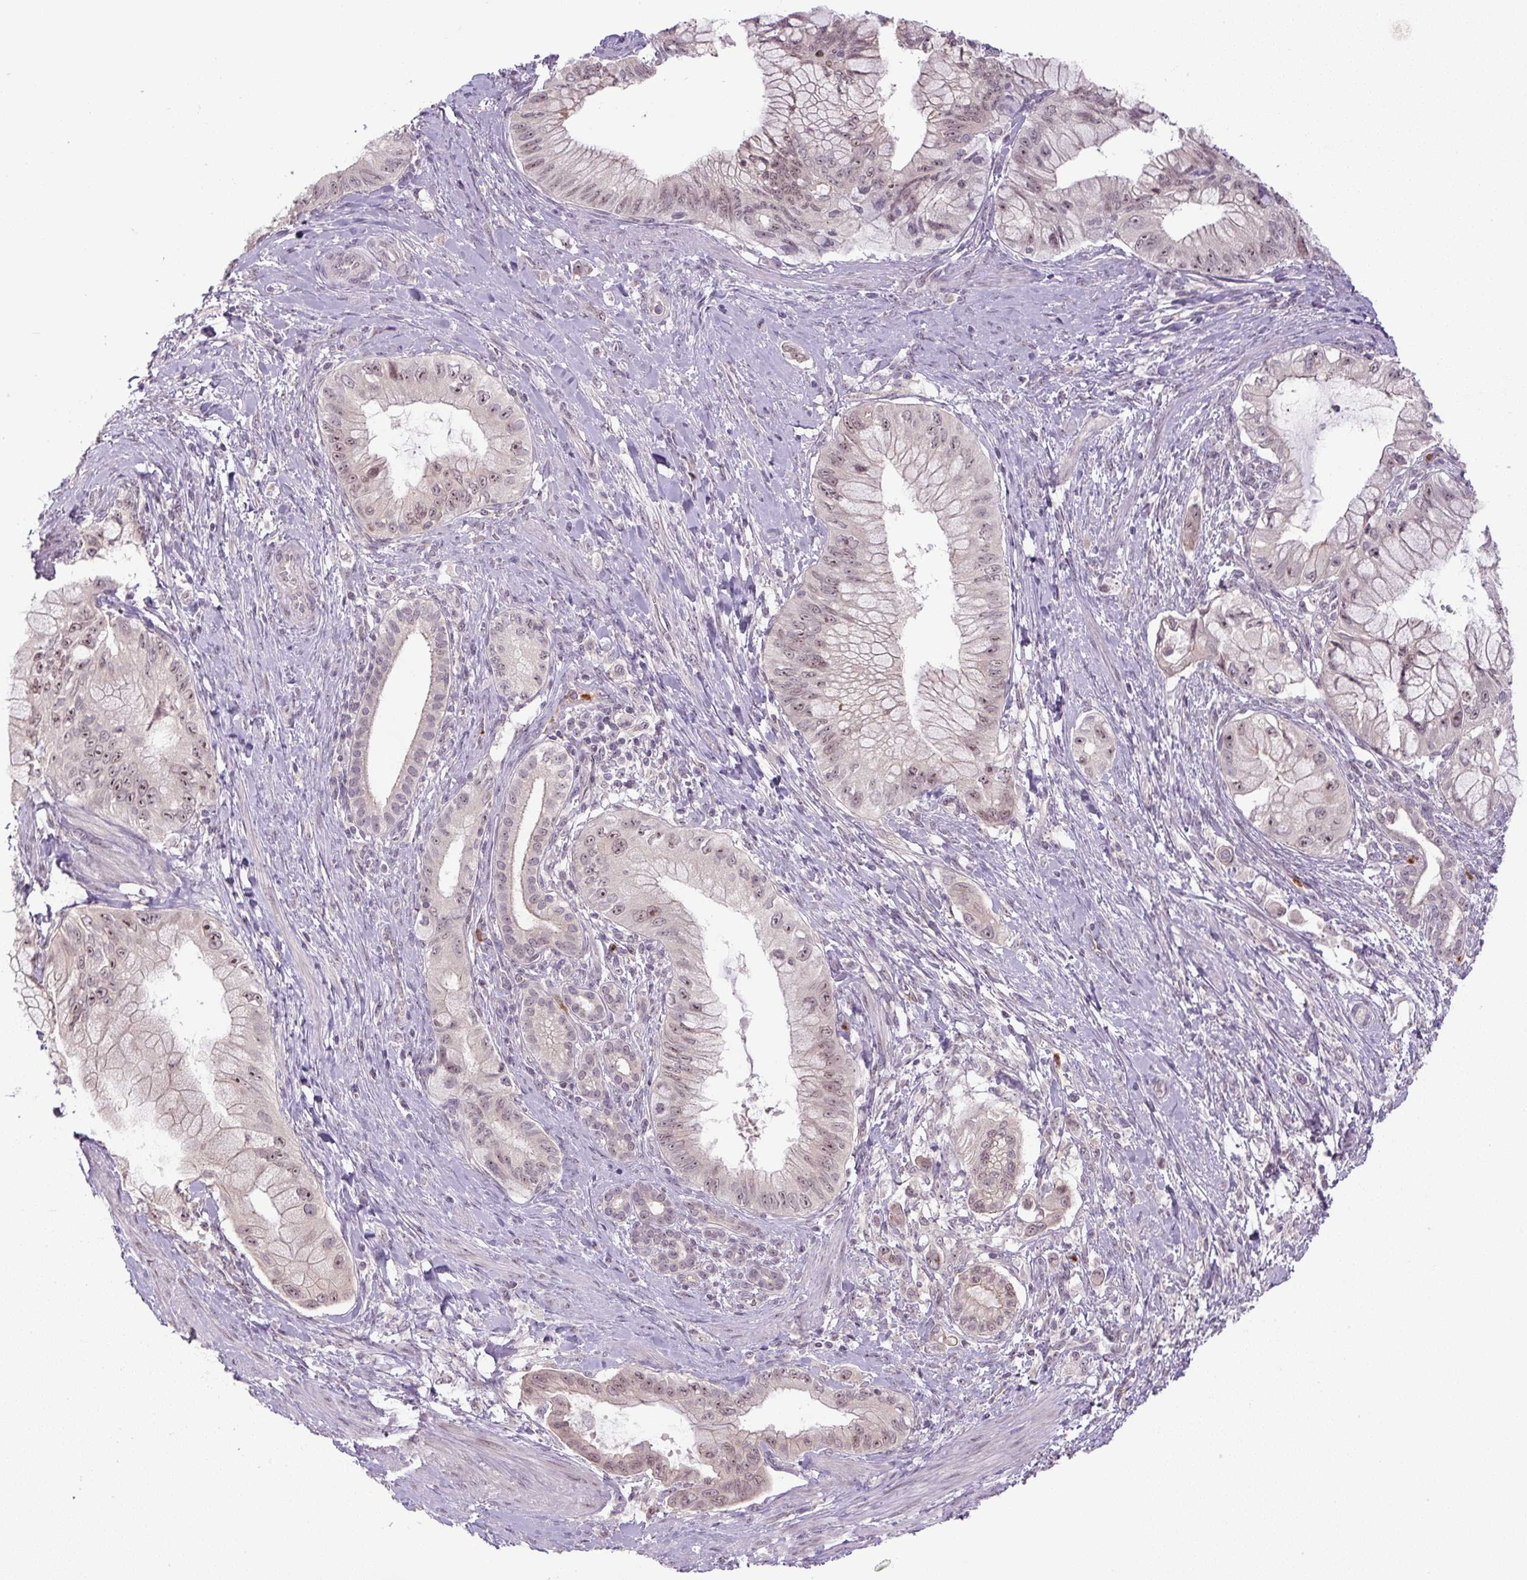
{"staining": {"intensity": "moderate", "quantity": ">75%", "location": "nuclear"}, "tissue": "pancreatic cancer", "cell_type": "Tumor cells", "image_type": "cancer", "snomed": [{"axis": "morphology", "description": "Adenocarcinoma, NOS"}, {"axis": "topography", "description": "Pancreas"}], "caption": "There is medium levels of moderate nuclear positivity in tumor cells of adenocarcinoma (pancreatic), as demonstrated by immunohistochemical staining (brown color).", "gene": "SGF29", "patient": {"sex": "male", "age": 48}}